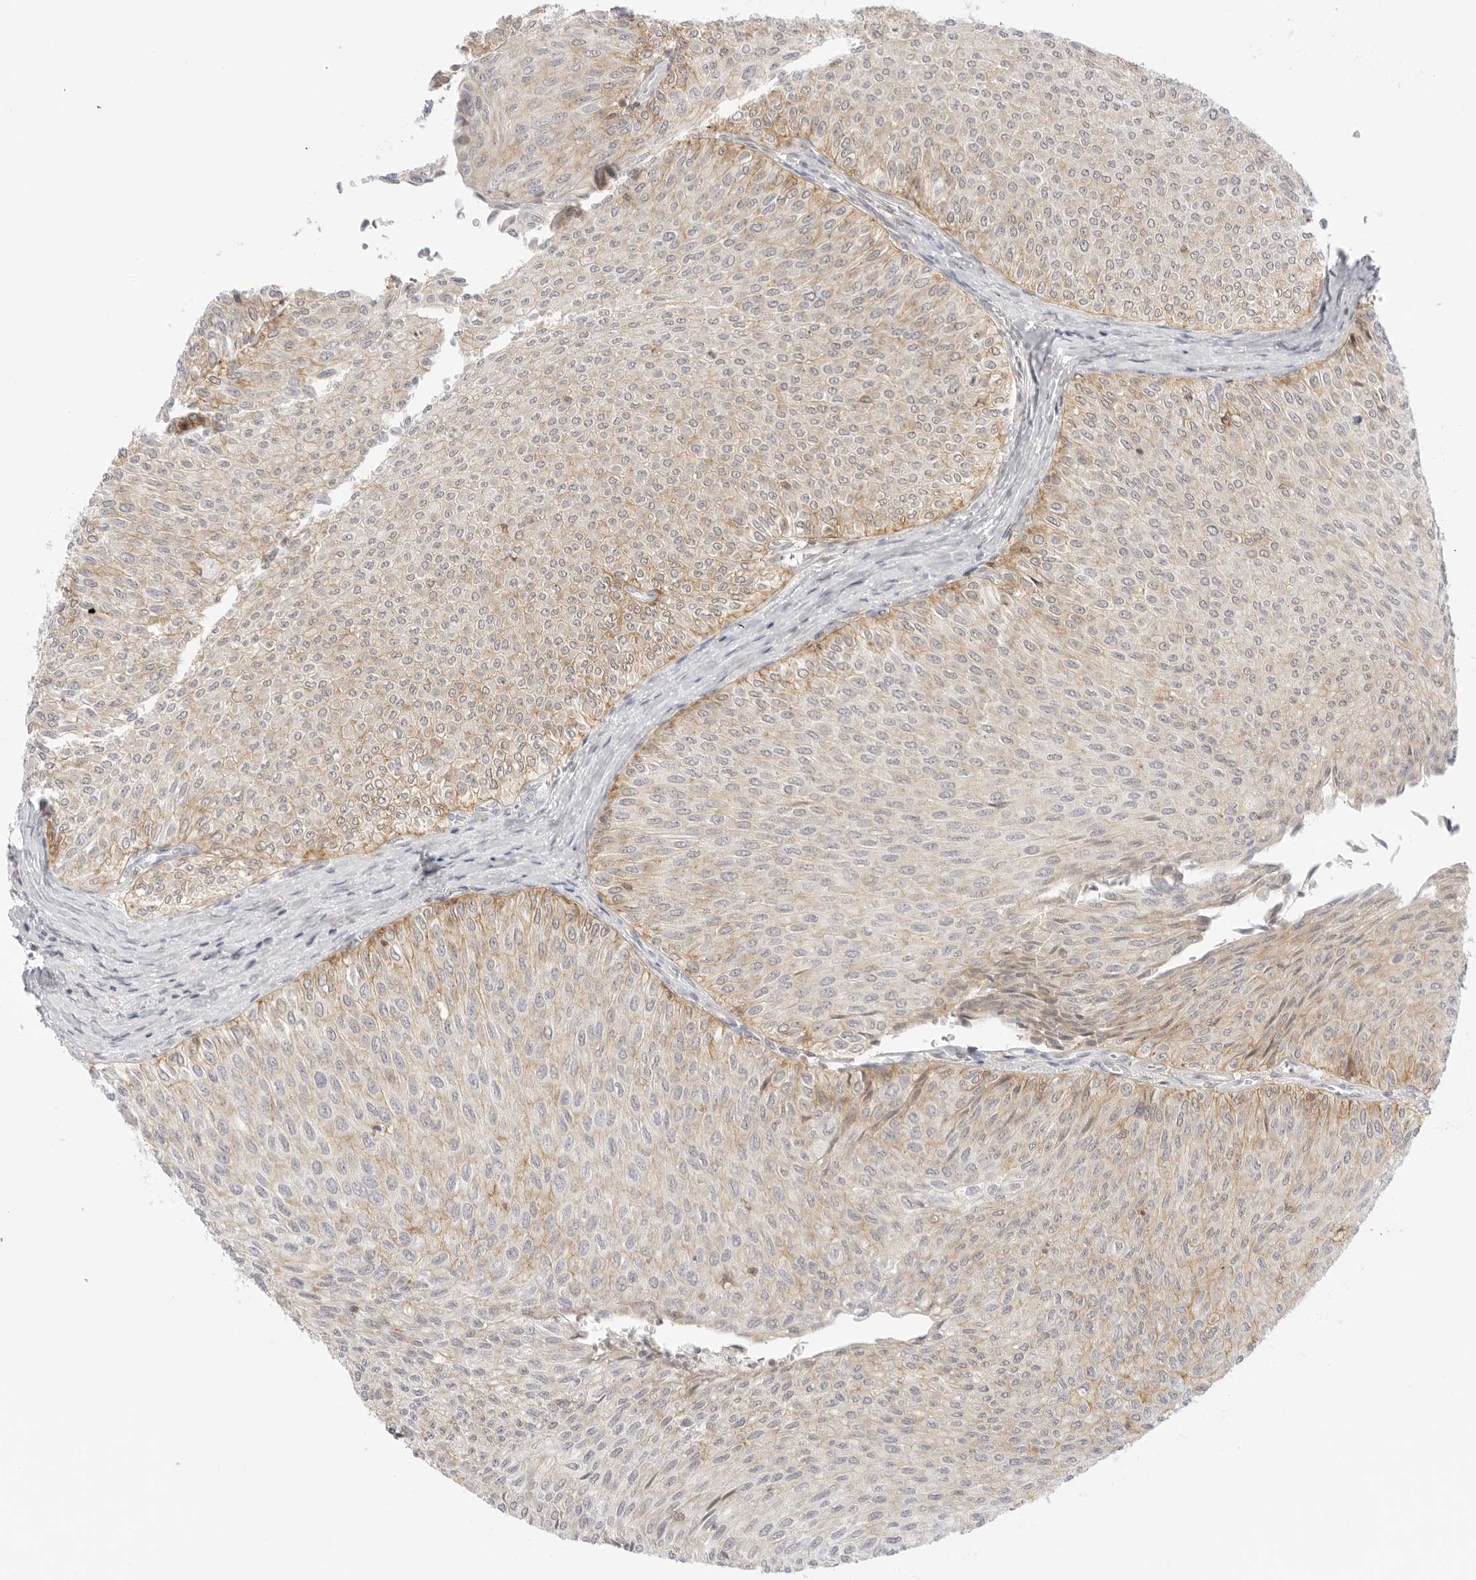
{"staining": {"intensity": "moderate", "quantity": "25%-75%", "location": "cytoplasmic/membranous"}, "tissue": "urothelial cancer", "cell_type": "Tumor cells", "image_type": "cancer", "snomed": [{"axis": "morphology", "description": "Urothelial carcinoma, Low grade"}, {"axis": "topography", "description": "Urinary bladder"}], "caption": "Urothelial cancer stained with a brown dye shows moderate cytoplasmic/membranous positive staining in about 25%-75% of tumor cells.", "gene": "TNFRSF14", "patient": {"sex": "male", "age": 78}}